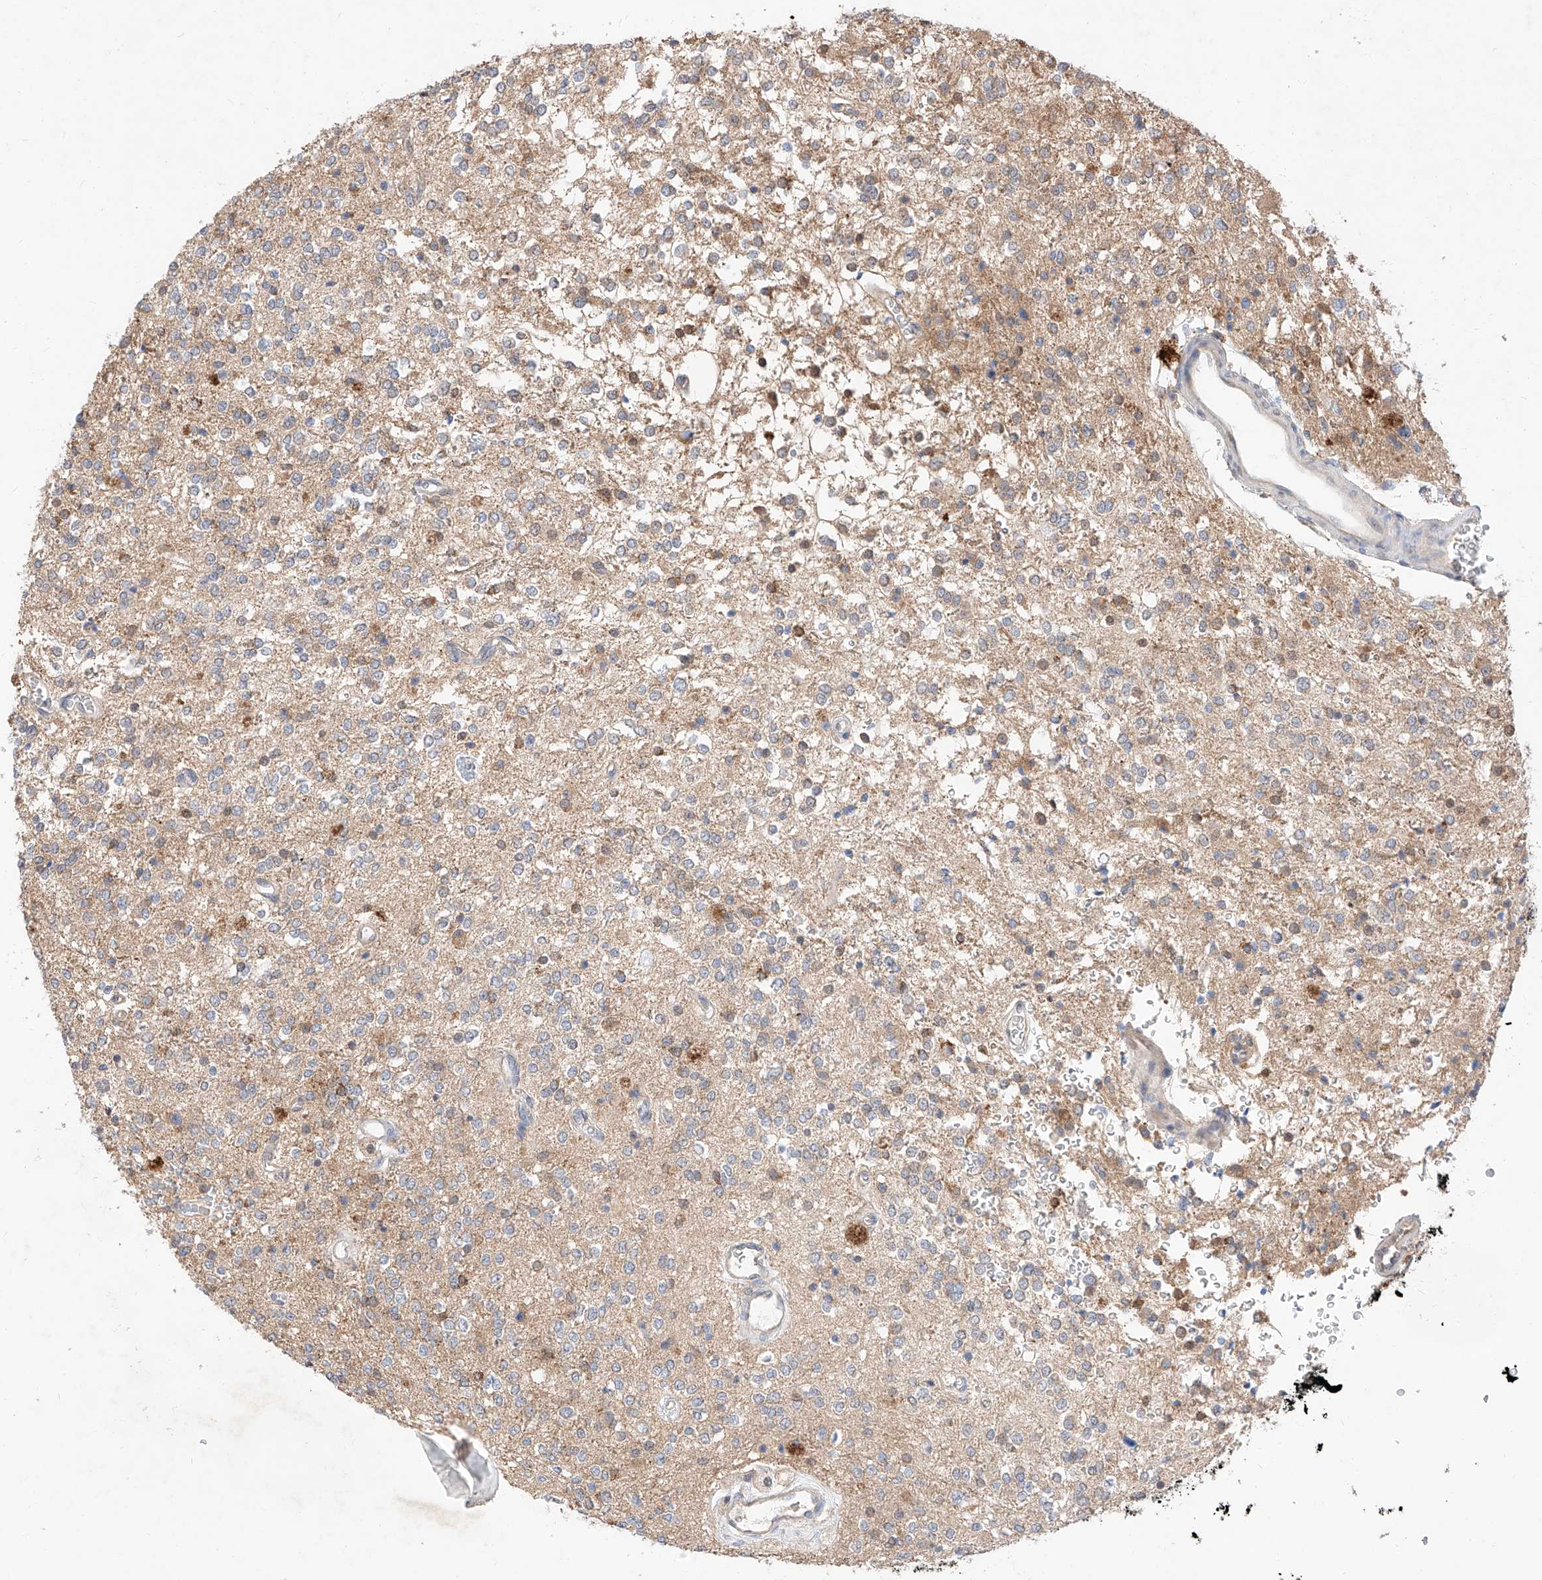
{"staining": {"intensity": "weak", "quantity": "<25%", "location": "cytoplasmic/membranous"}, "tissue": "glioma", "cell_type": "Tumor cells", "image_type": "cancer", "snomed": [{"axis": "morphology", "description": "Glioma, malignant, High grade"}, {"axis": "topography", "description": "Brain"}], "caption": "High power microscopy image of an IHC histopathology image of high-grade glioma (malignant), revealing no significant positivity in tumor cells.", "gene": "ZSCAN4", "patient": {"sex": "male", "age": 34}}